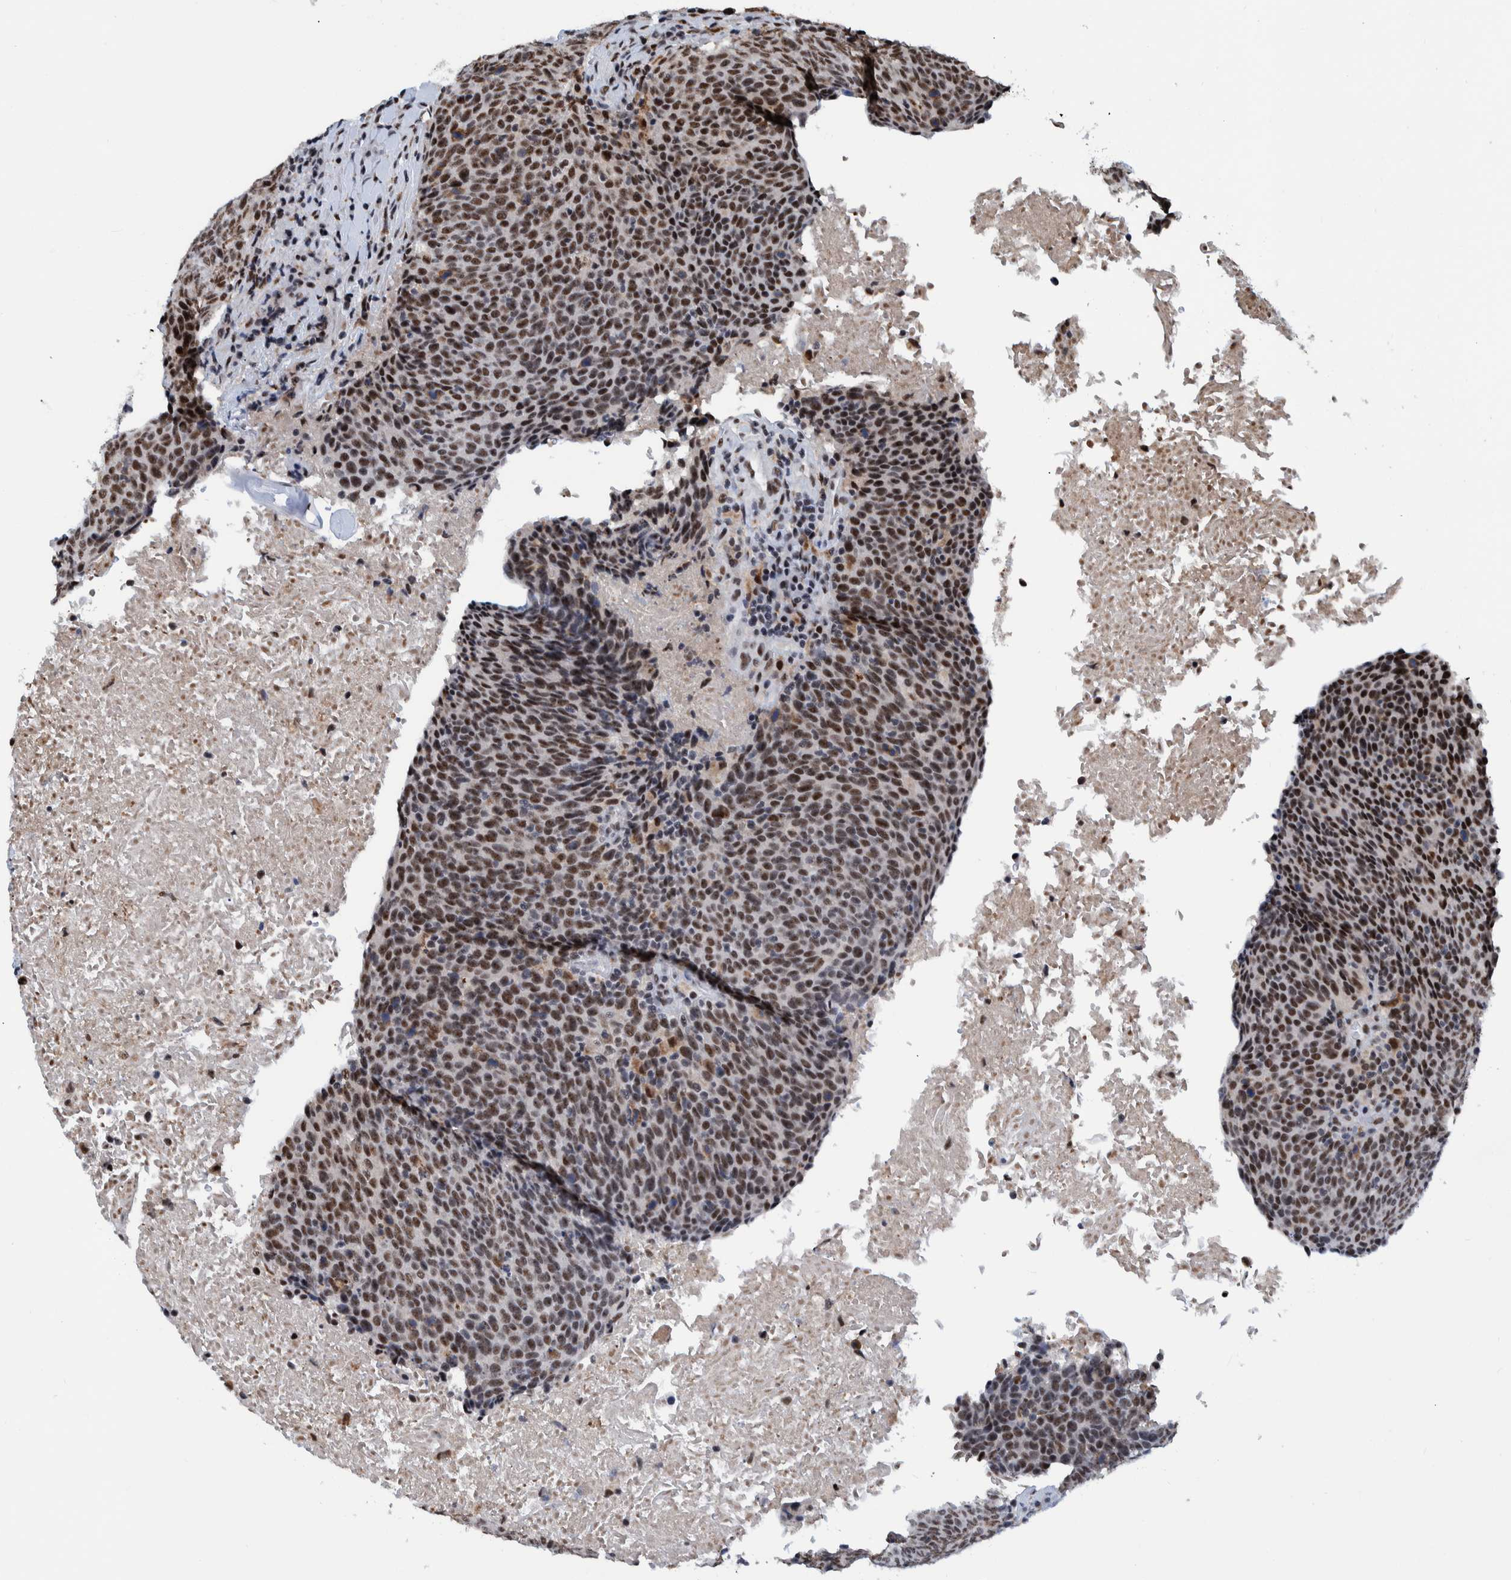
{"staining": {"intensity": "moderate", "quantity": ">75%", "location": "nuclear"}, "tissue": "head and neck cancer", "cell_type": "Tumor cells", "image_type": "cancer", "snomed": [{"axis": "morphology", "description": "Squamous cell carcinoma, NOS"}, {"axis": "morphology", "description": "Squamous cell carcinoma, metastatic, NOS"}, {"axis": "topography", "description": "Lymph node"}, {"axis": "topography", "description": "Head-Neck"}], "caption": "Protein expression analysis of metastatic squamous cell carcinoma (head and neck) displays moderate nuclear expression in approximately >75% of tumor cells.", "gene": "EFTUD2", "patient": {"sex": "male", "age": 62}}